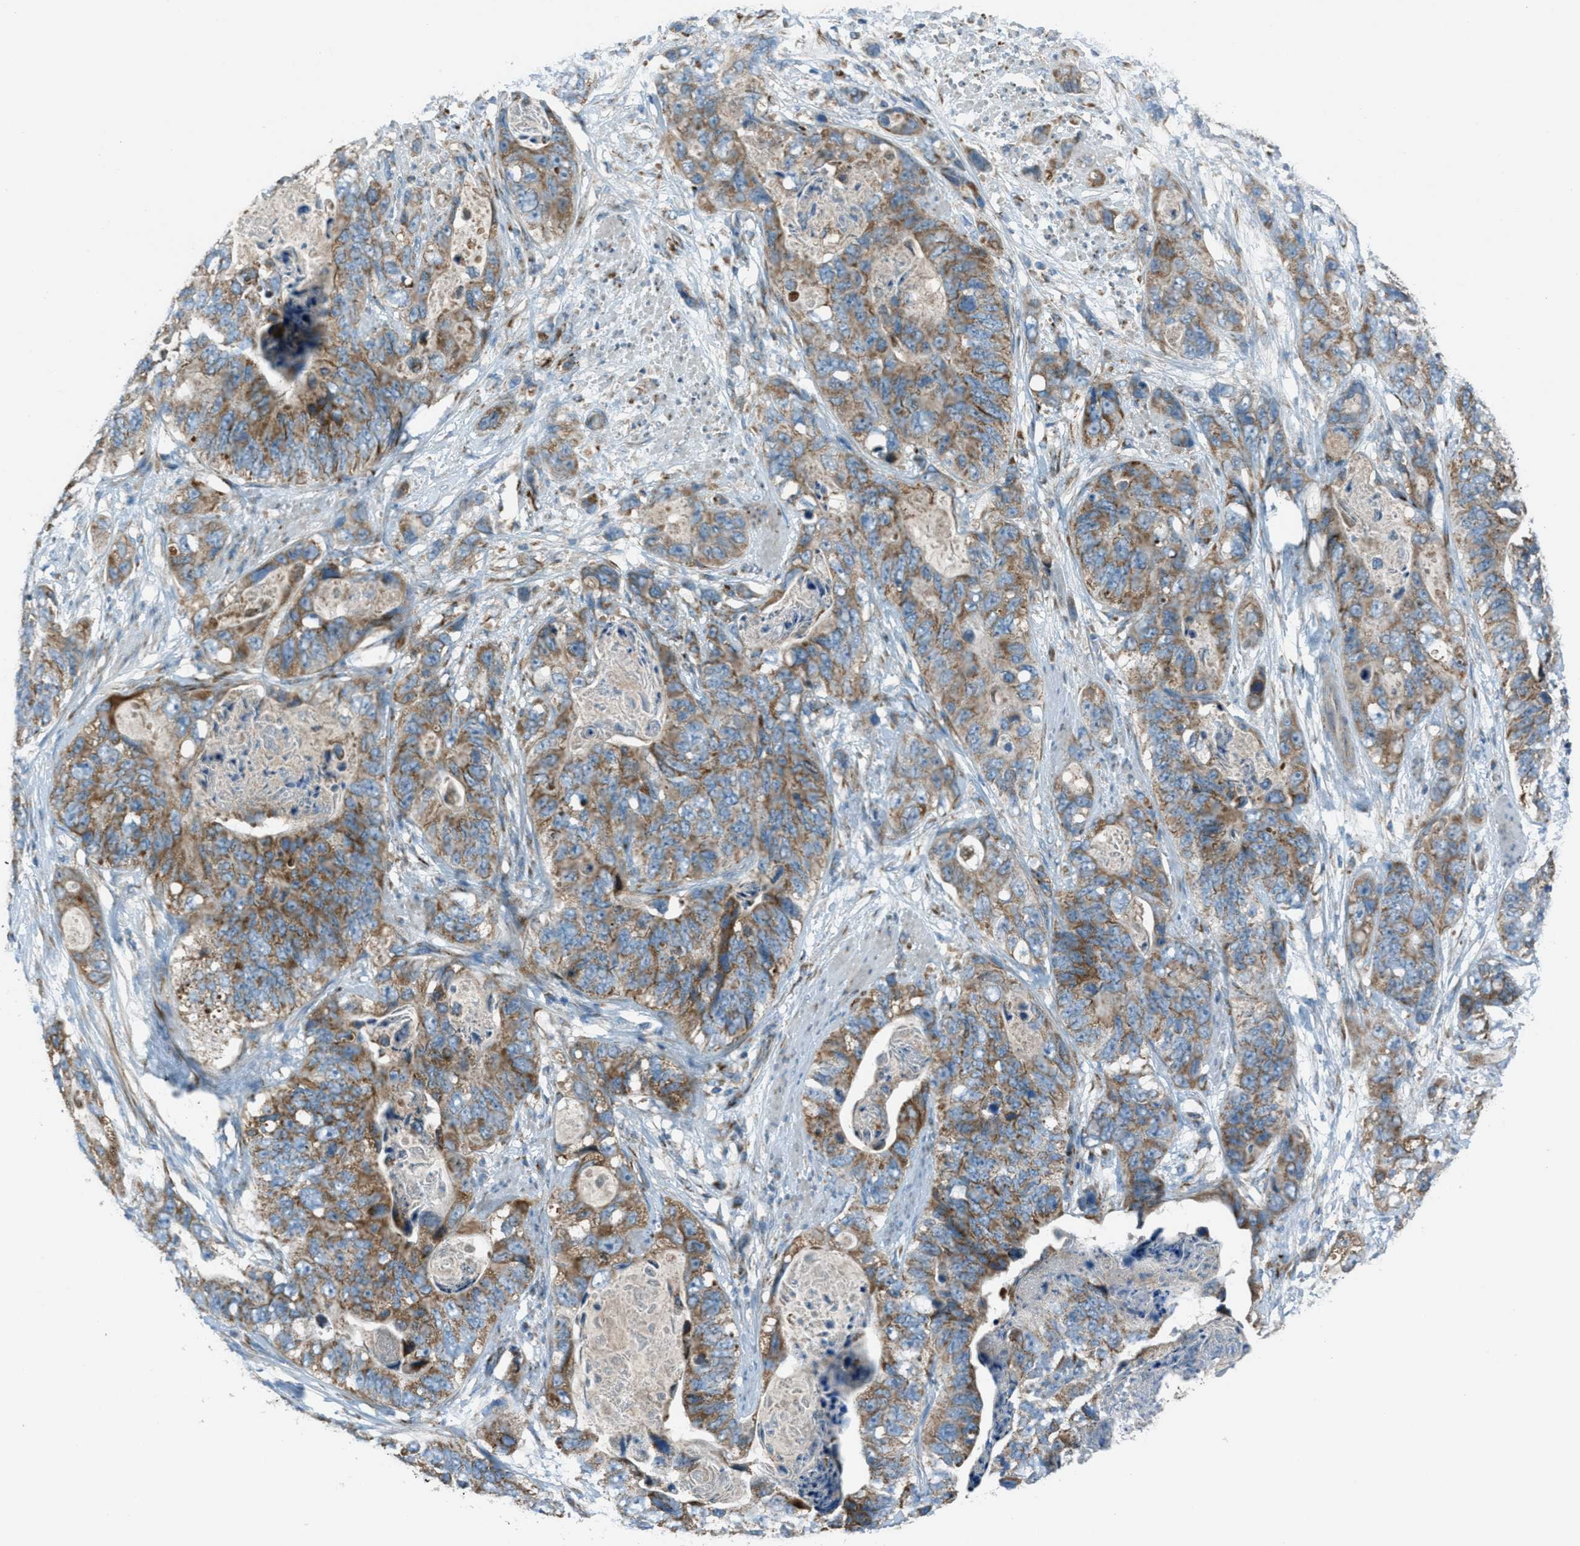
{"staining": {"intensity": "moderate", "quantity": ">75%", "location": "cytoplasmic/membranous"}, "tissue": "stomach cancer", "cell_type": "Tumor cells", "image_type": "cancer", "snomed": [{"axis": "morphology", "description": "Adenocarcinoma, NOS"}, {"axis": "topography", "description": "Stomach"}], "caption": "Immunohistochemical staining of human stomach cancer (adenocarcinoma) reveals moderate cytoplasmic/membranous protein expression in approximately >75% of tumor cells. Immunohistochemistry (ihc) stains the protein in brown and the nuclei are stained blue.", "gene": "BCKDK", "patient": {"sex": "female", "age": 89}}